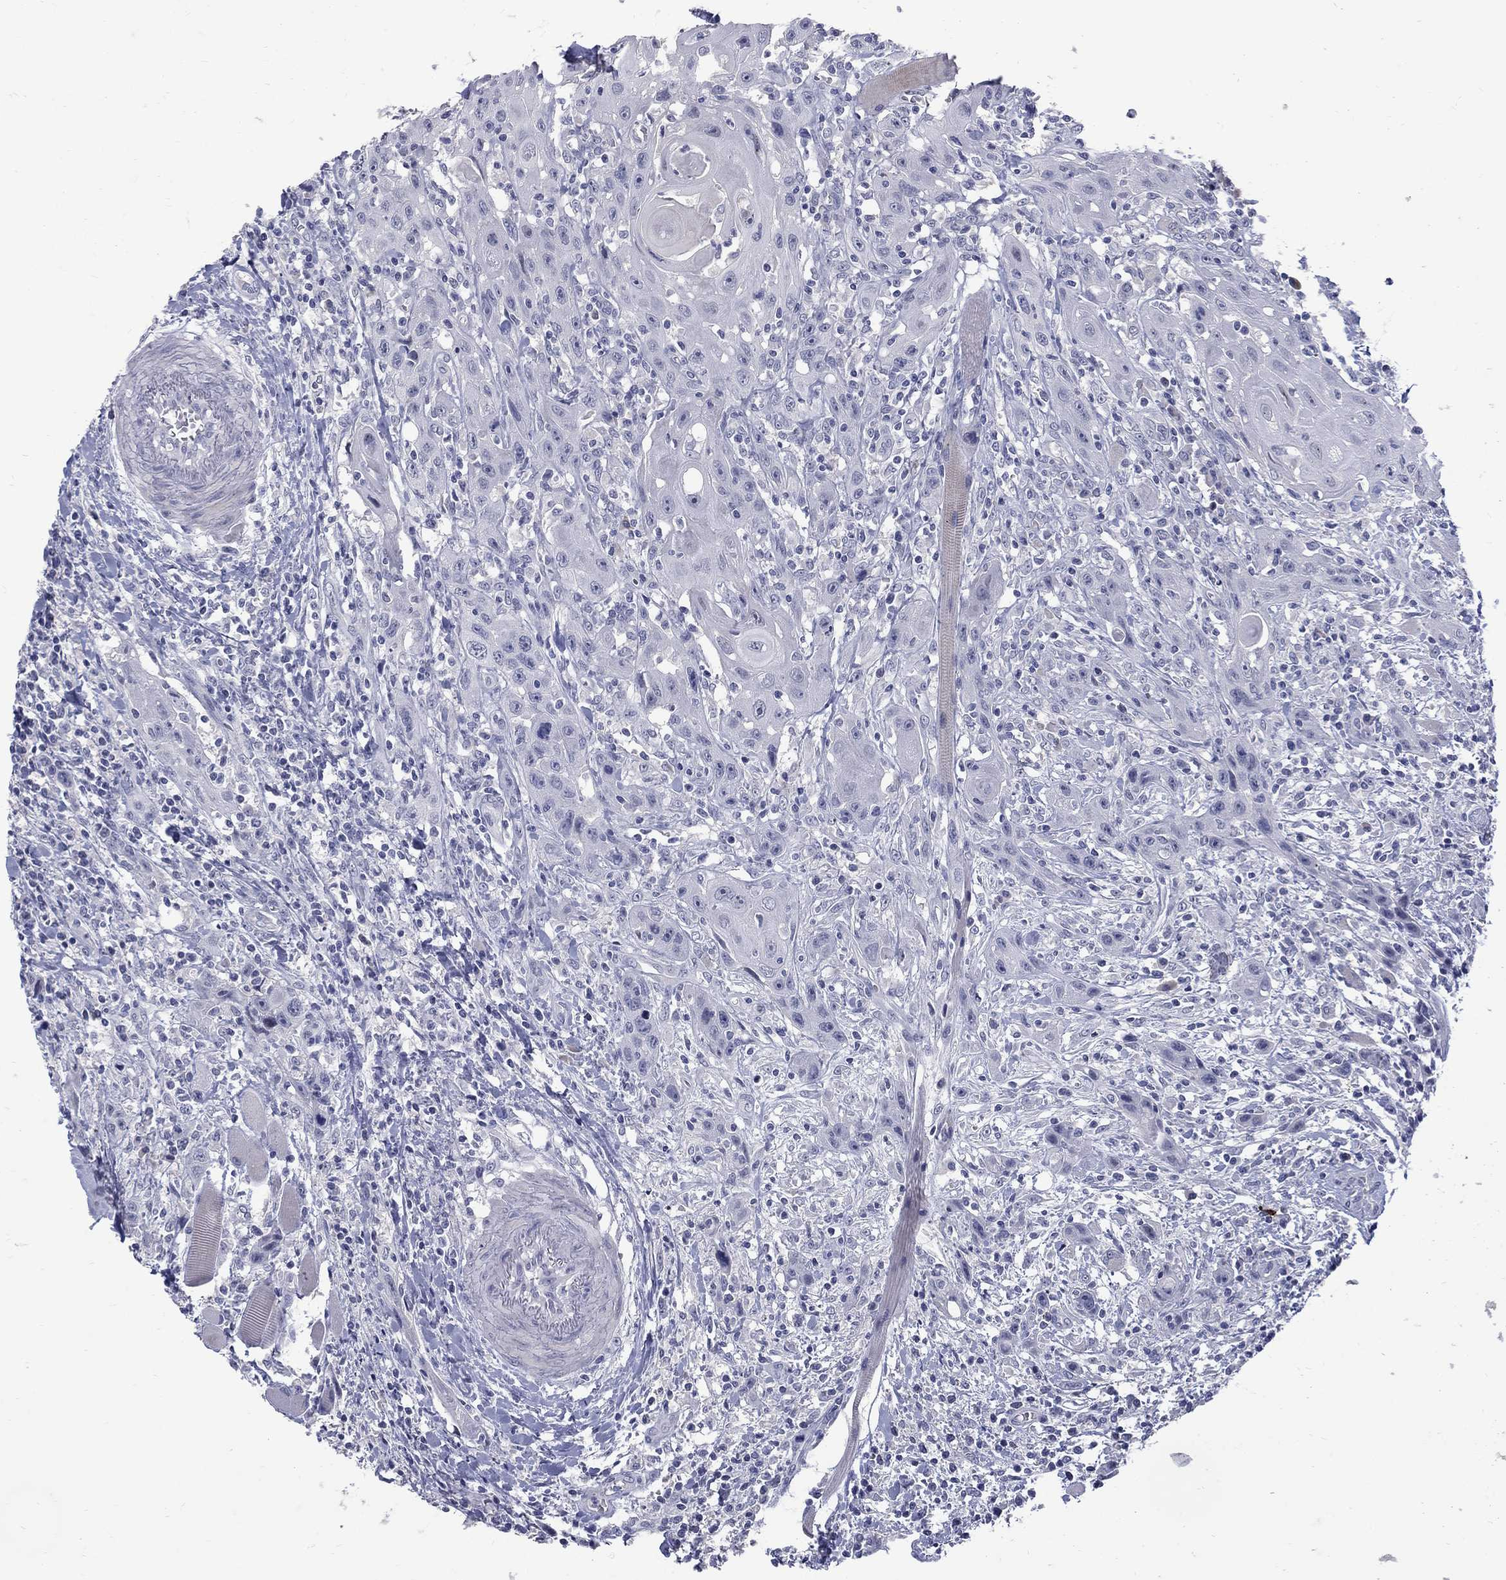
{"staining": {"intensity": "negative", "quantity": "none", "location": "none"}, "tissue": "head and neck cancer", "cell_type": "Tumor cells", "image_type": "cancer", "snomed": [{"axis": "morphology", "description": "Normal tissue, NOS"}, {"axis": "morphology", "description": "Squamous cell carcinoma, NOS"}, {"axis": "topography", "description": "Oral tissue"}, {"axis": "topography", "description": "Head-Neck"}], "caption": "The micrograph displays no significant expression in tumor cells of head and neck squamous cell carcinoma. (DAB IHC visualized using brightfield microscopy, high magnification).", "gene": "CTNND2", "patient": {"sex": "male", "age": 71}}